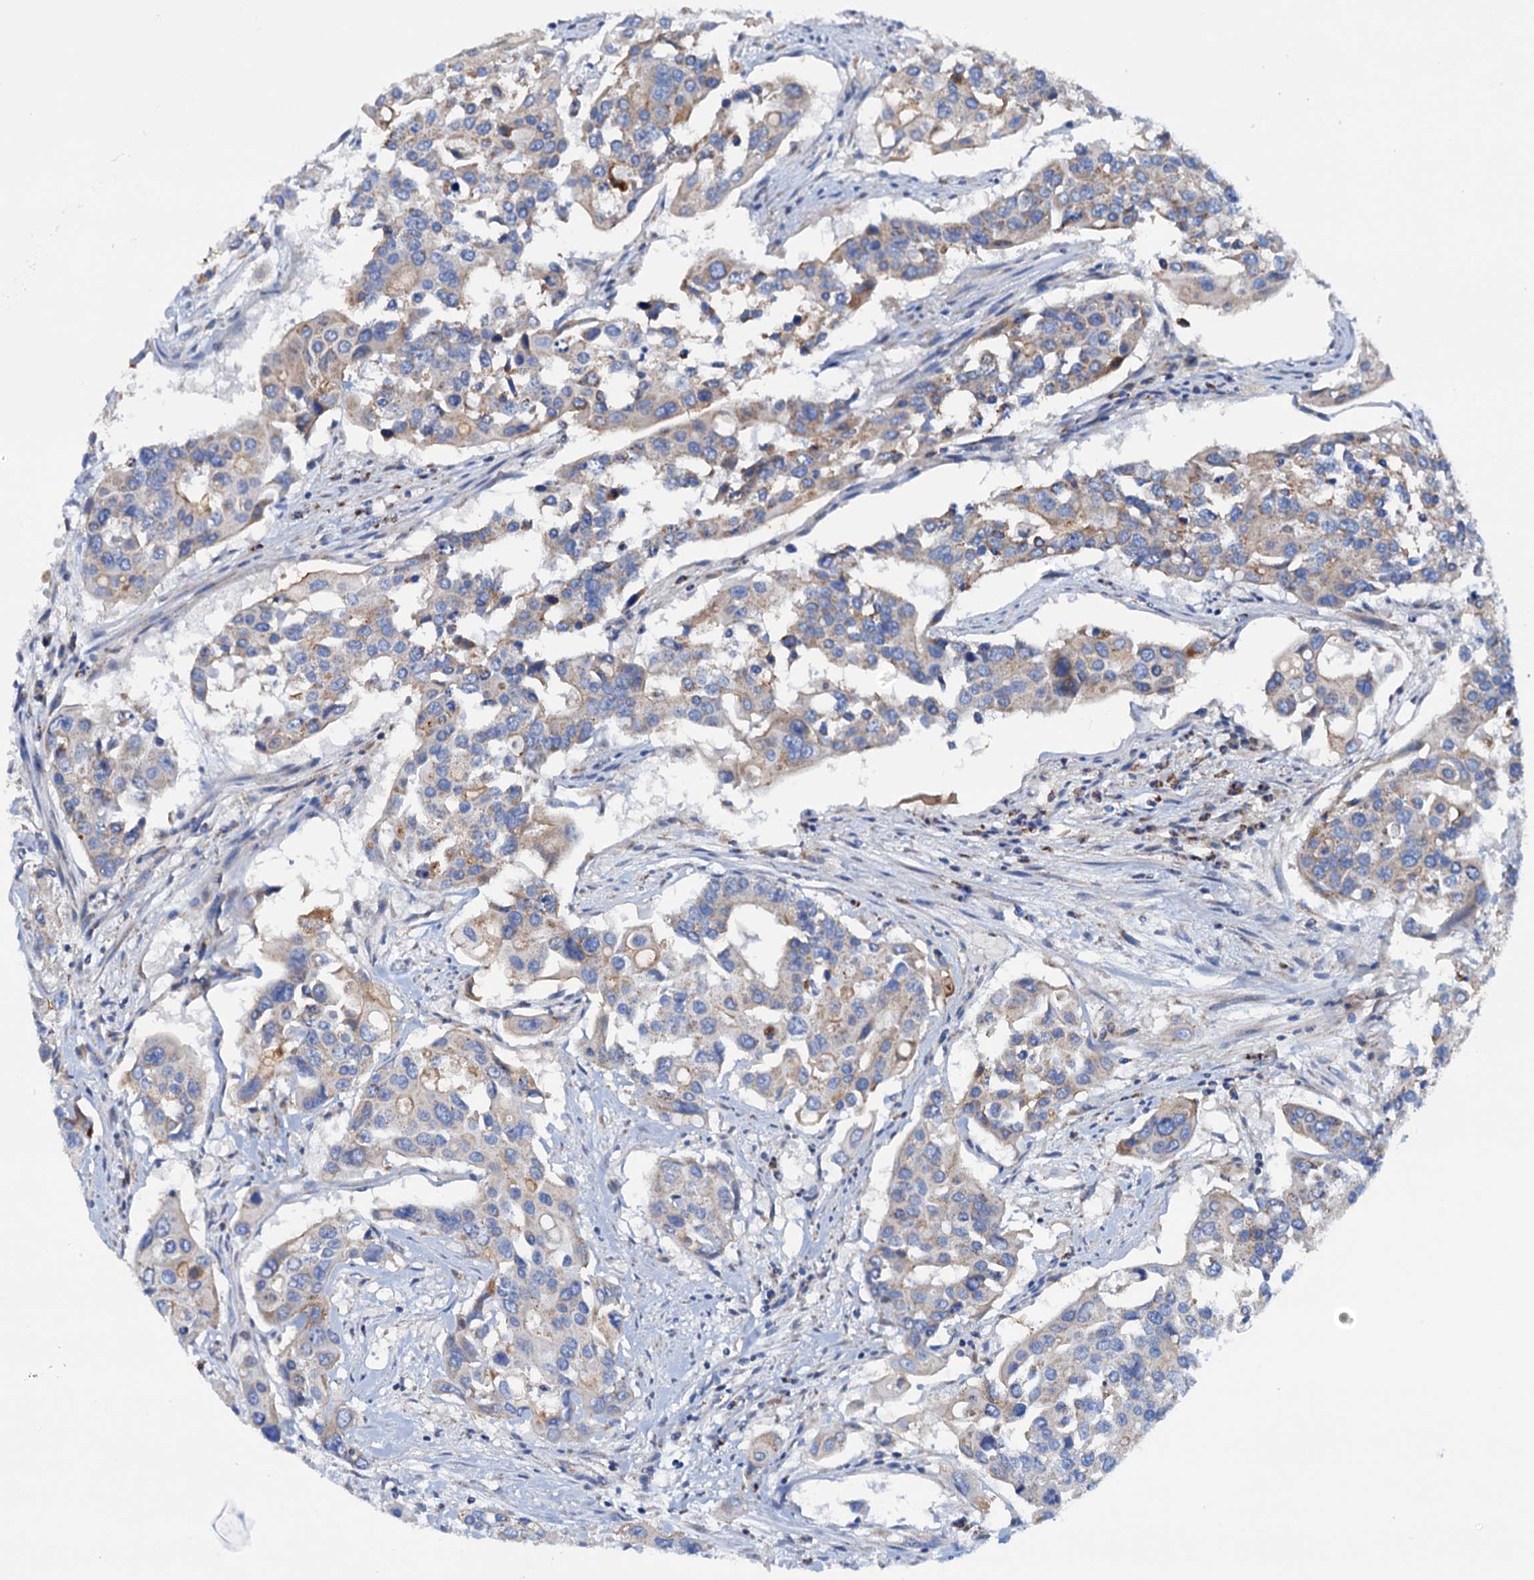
{"staining": {"intensity": "weak", "quantity": "25%-75%", "location": "cytoplasmic/membranous"}, "tissue": "colorectal cancer", "cell_type": "Tumor cells", "image_type": "cancer", "snomed": [{"axis": "morphology", "description": "Adenocarcinoma, NOS"}, {"axis": "topography", "description": "Colon"}], "caption": "The histopathology image shows staining of colorectal cancer (adenocarcinoma), revealing weak cytoplasmic/membranous protein expression (brown color) within tumor cells. The staining was performed using DAB (3,3'-diaminobenzidine), with brown indicating positive protein expression. Nuclei are stained blue with hematoxylin.", "gene": "RASSF9", "patient": {"sex": "male", "age": 77}}